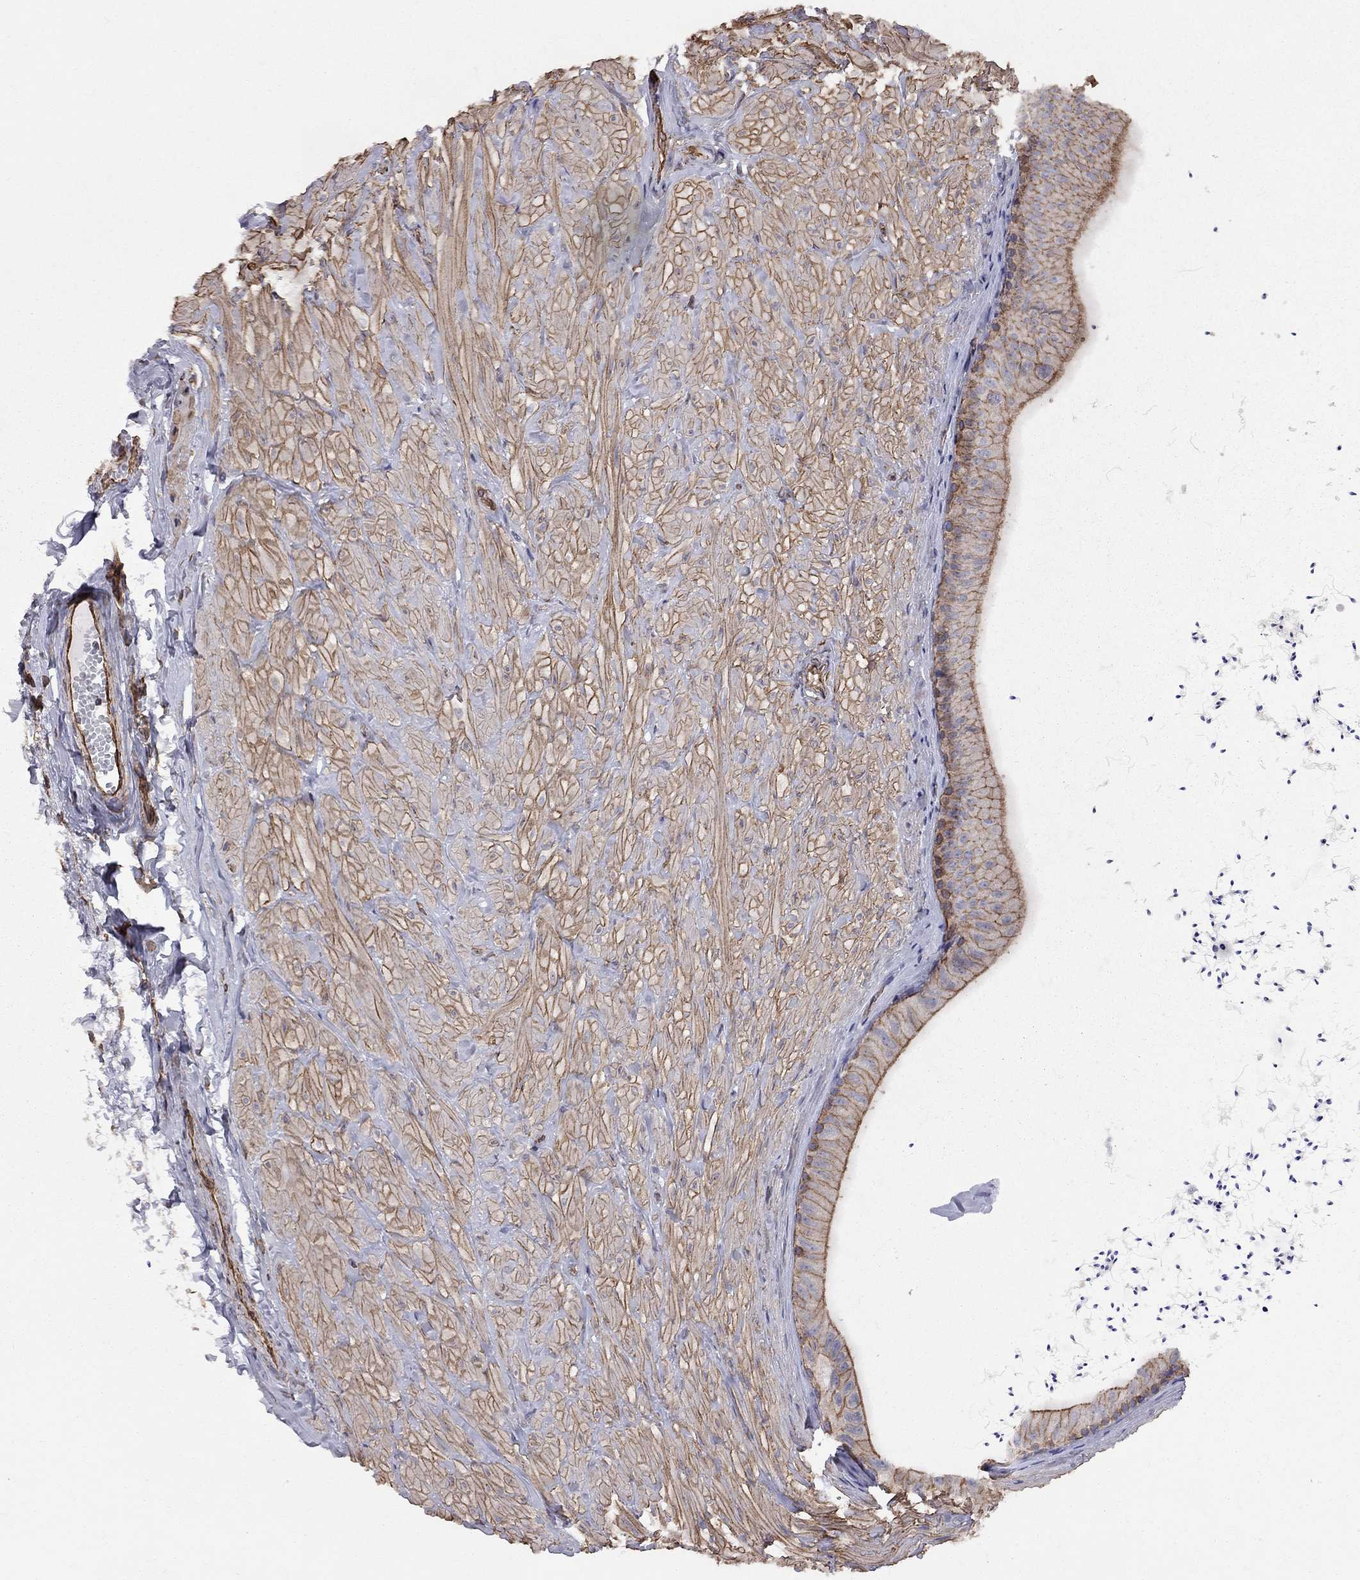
{"staining": {"intensity": "strong", "quantity": "25%-75%", "location": "cytoplasmic/membranous"}, "tissue": "epididymis", "cell_type": "Glandular cells", "image_type": "normal", "snomed": [{"axis": "morphology", "description": "Normal tissue, NOS"}, {"axis": "topography", "description": "Epididymis"}], "caption": "This micrograph shows unremarkable epididymis stained with immunohistochemistry (IHC) to label a protein in brown. The cytoplasmic/membranous of glandular cells show strong positivity for the protein. Nuclei are counter-stained blue.", "gene": "BICDL2", "patient": {"sex": "male", "age": 32}}